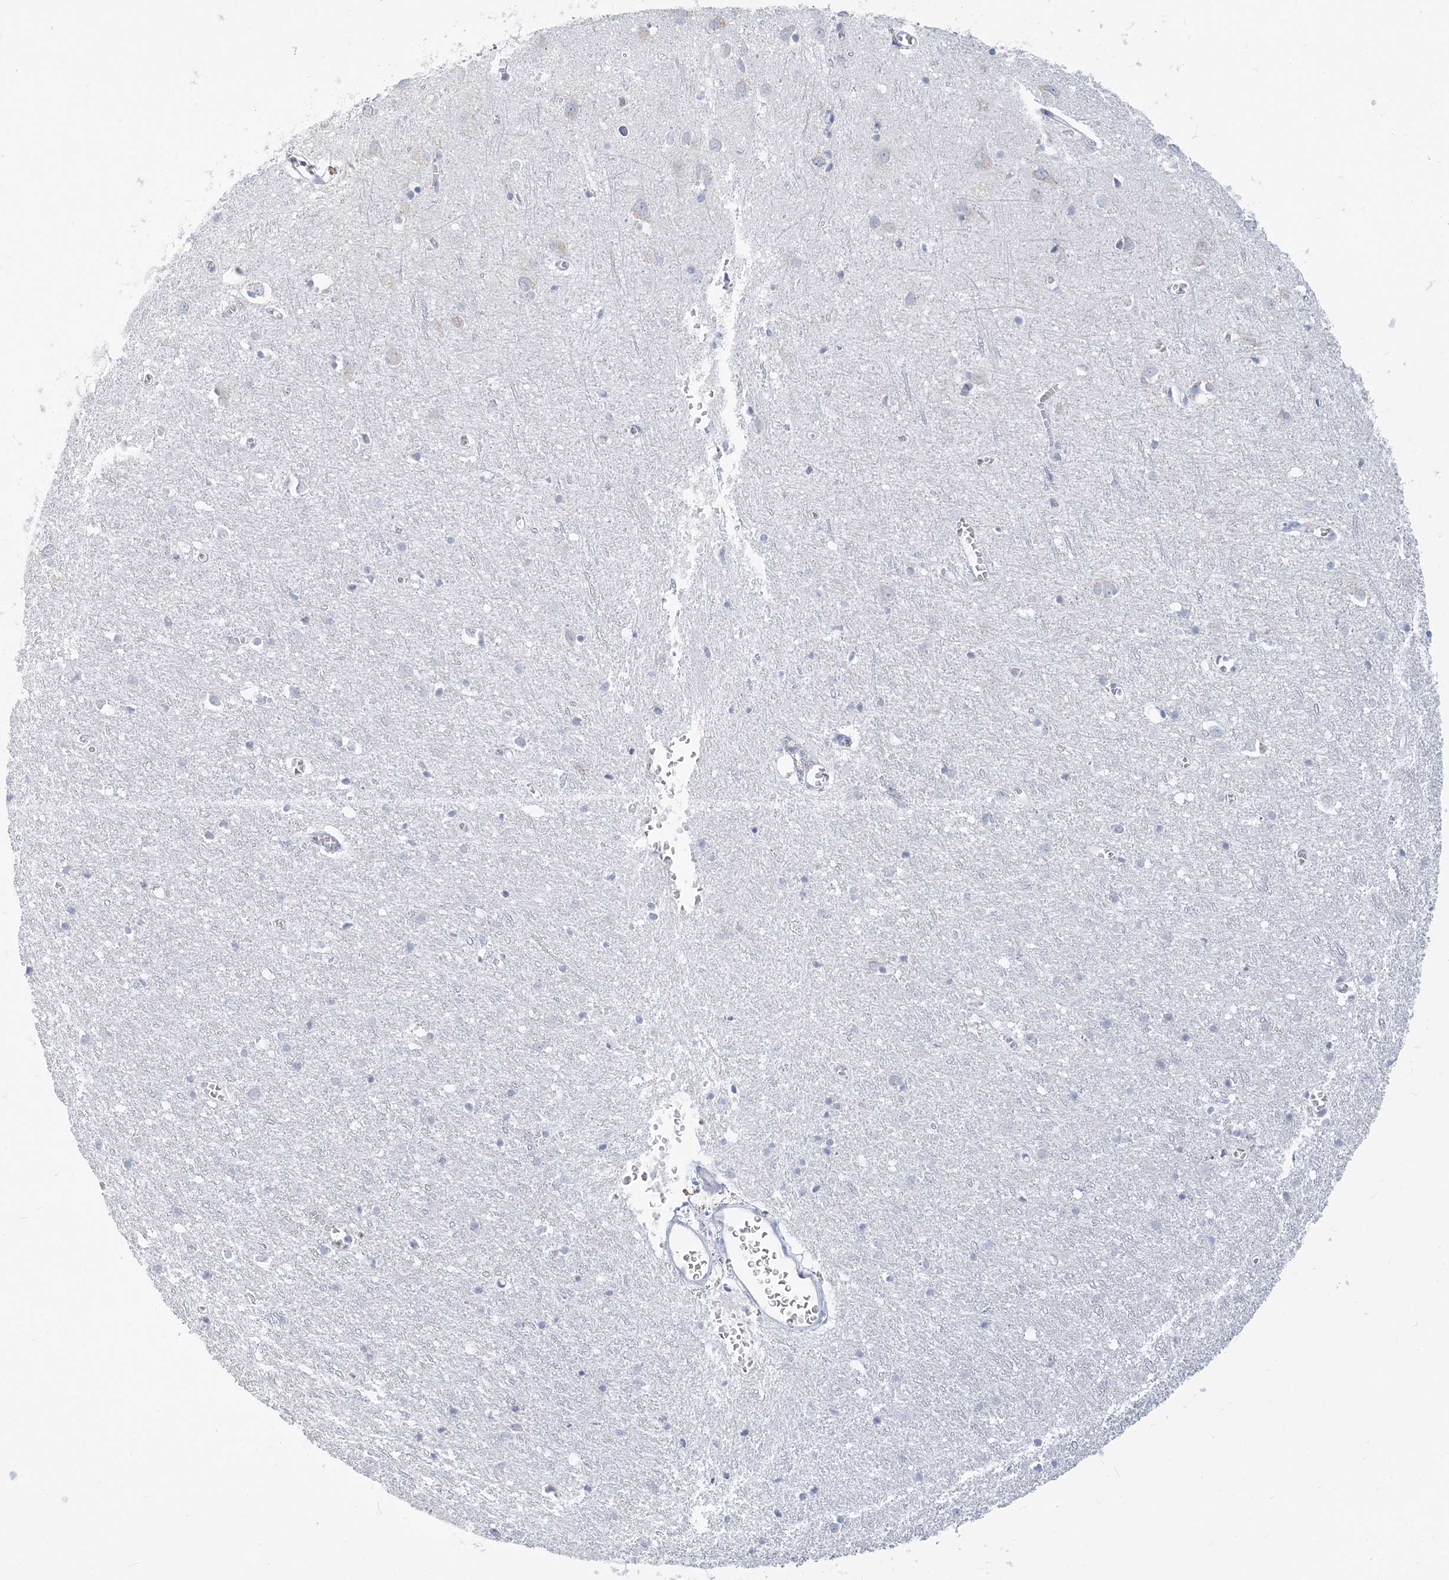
{"staining": {"intensity": "negative", "quantity": "none", "location": "none"}, "tissue": "cerebral cortex", "cell_type": "Endothelial cells", "image_type": "normal", "snomed": [{"axis": "morphology", "description": "Normal tissue, NOS"}, {"axis": "topography", "description": "Cerebral cortex"}], "caption": "High magnification brightfield microscopy of unremarkable cerebral cortex stained with DAB (brown) and counterstained with hematoxylin (blue): endothelial cells show no significant expression. The staining was performed using DAB (3,3'-diaminobenzidine) to visualize the protein expression in brown, while the nuclei were stained in blue with hematoxylin (Magnification: 20x).", "gene": "CSN1S1", "patient": {"sex": "female", "age": 64}}